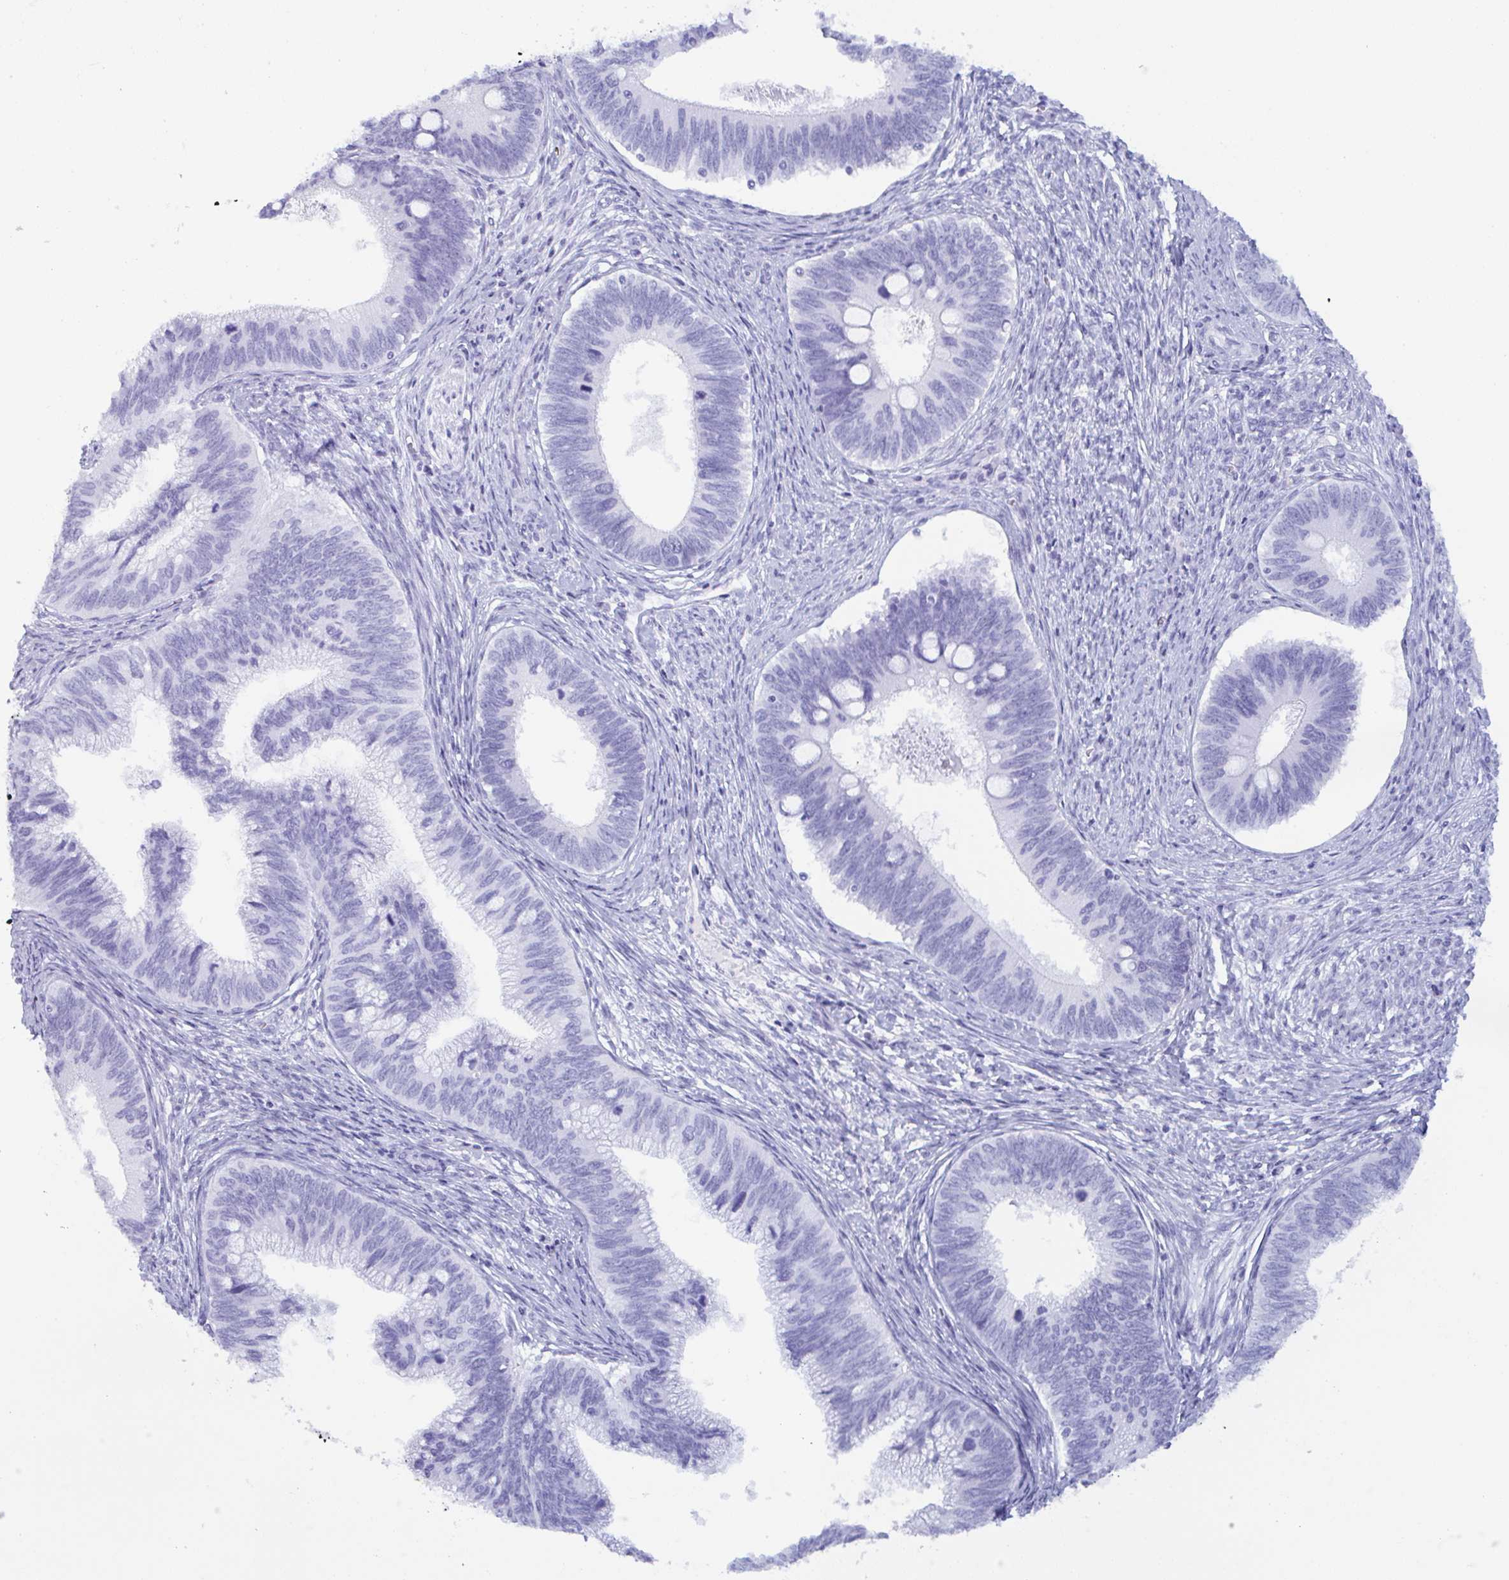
{"staining": {"intensity": "negative", "quantity": "none", "location": "none"}, "tissue": "cervical cancer", "cell_type": "Tumor cells", "image_type": "cancer", "snomed": [{"axis": "morphology", "description": "Adenocarcinoma, NOS"}, {"axis": "topography", "description": "Cervix"}], "caption": "There is no significant staining in tumor cells of cervical cancer (adenocarcinoma).", "gene": "MRGPRG", "patient": {"sex": "female", "age": 42}}